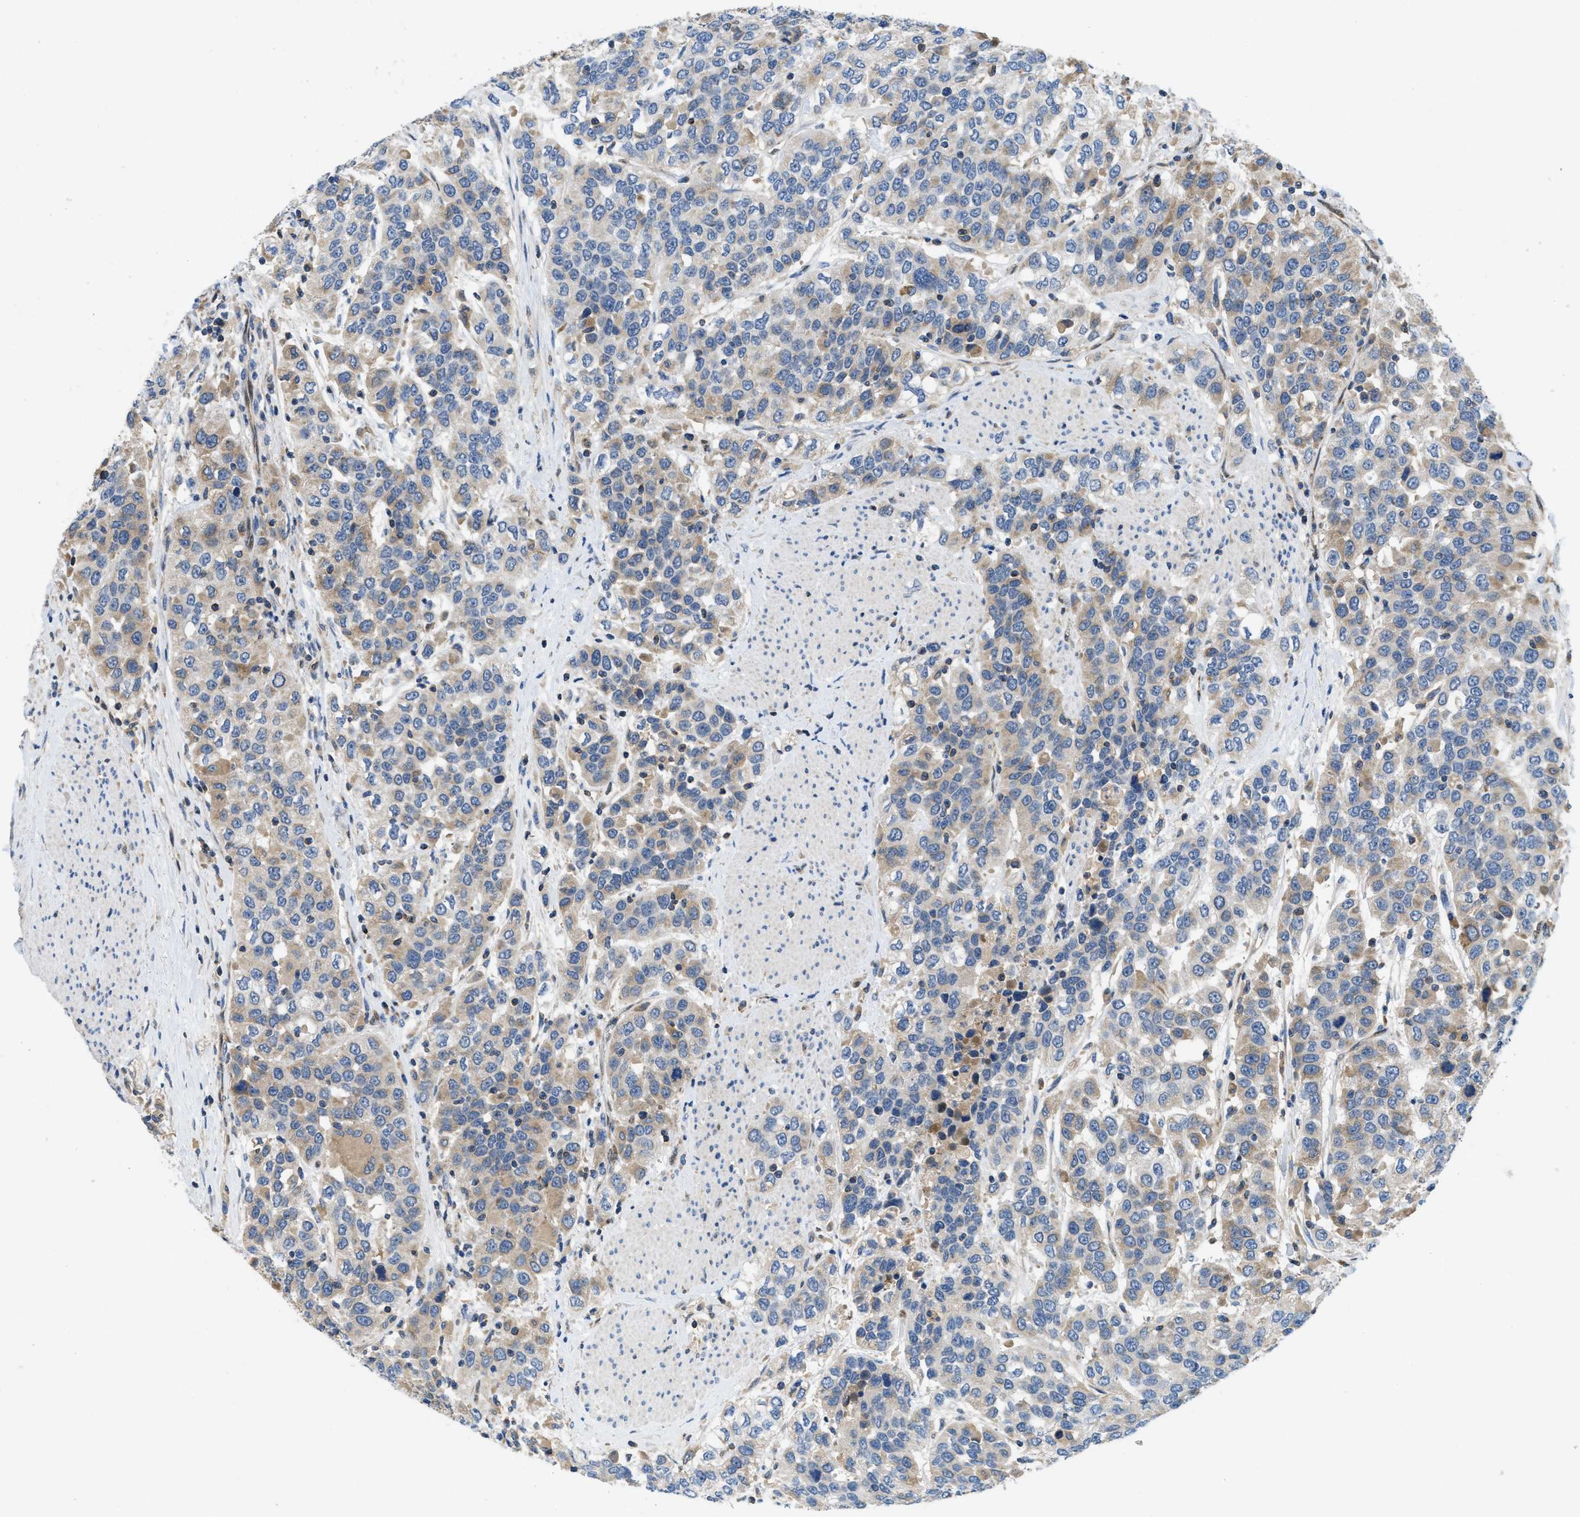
{"staining": {"intensity": "weak", "quantity": "25%-75%", "location": "cytoplasmic/membranous"}, "tissue": "urothelial cancer", "cell_type": "Tumor cells", "image_type": "cancer", "snomed": [{"axis": "morphology", "description": "Urothelial carcinoma, High grade"}, {"axis": "topography", "description": "Urinary bladder"}], "caption": "Immunohistochemical staining of human urothelial cancer displays low levels of weak cytoplasmic/membranous positivity in approximately 25%-75% of tumor cells.", "gene": "PNKD", "patient": {"sex": "female", "age": 80}}